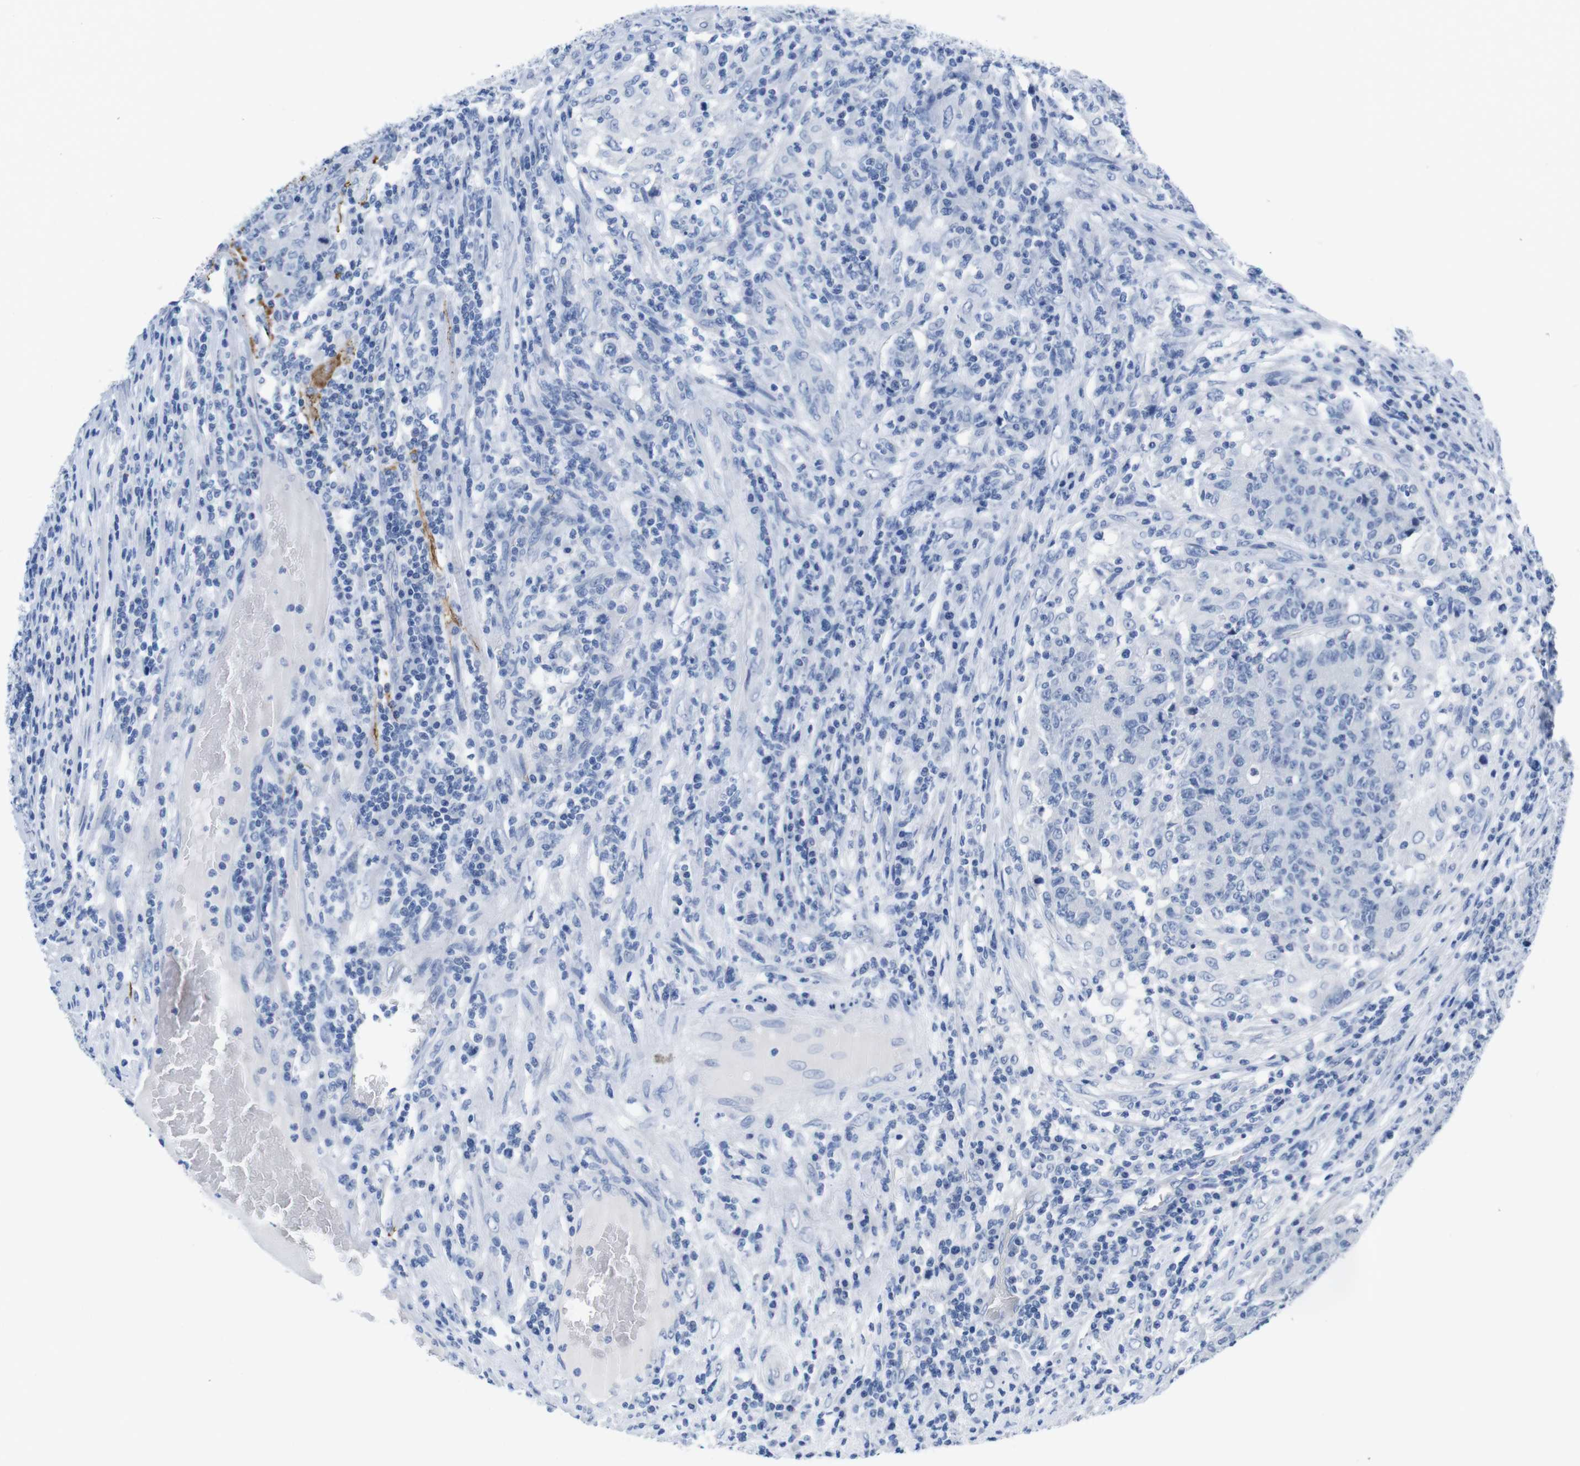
{"staining": {"intensity": "negative", "quantity": "none", "location": "none"}, "tissue": "colorectal cancer", "cell_type": "Tumor cells", "image_type": "cancer", "snomed": [{"axis": "morphology", "description": "Normal tissue, NOS"}, {"axis": "morphology", "description": "Adenocarcinoma, NOS"}, {"axis": "topography", "description": "Colon"}], "caption": "Immunohistochemical staining of colorectal cancer (adenocarcinoma) shows no significant expression in tumor cells.", "gene": "MAP6", "patient": {"sex": "female", "age": 75}}